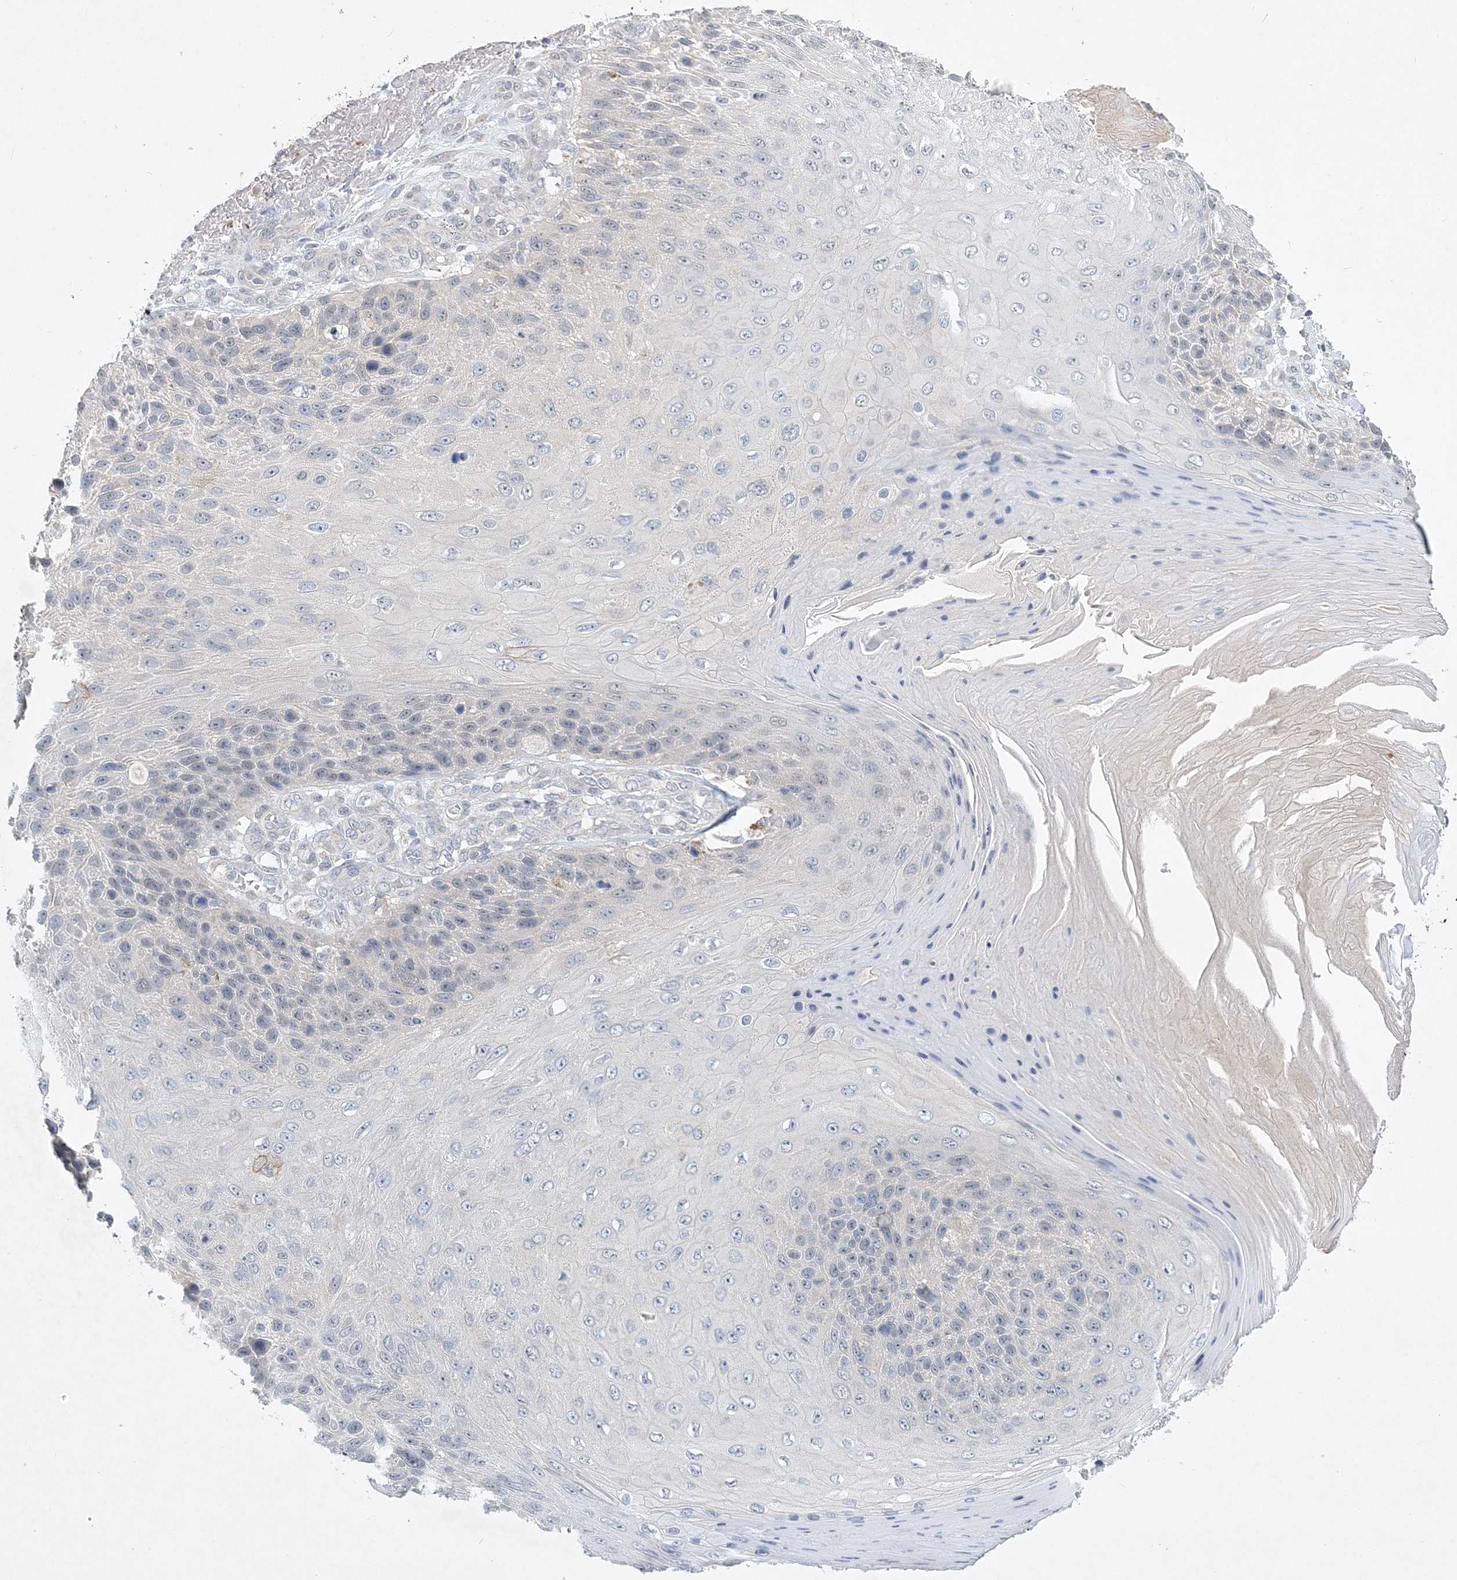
{"staining": {"intensity": "moderate", "quantity": "<25%", "location": "cytoplasmic/membranous"}, "tissue": "skin cancer", "cell_type": "Tumor cells", "image_type": "cancer", "snomed": [{"axis": "morphology", "description": "Squamous cell carcinoma, NOS"}, {"axis": "topography", "description": "Skin"}], "caption": "Immunohistochemical staining of skin squamous cell carcinoma reveals low levels of moderate cytoplasmic/membranous protein expression in approximately <25% of tumor cells. Nuclei are stained in blue.", "gene": "ANKRD35", "patient": {"sex": "female", "age": 88}}